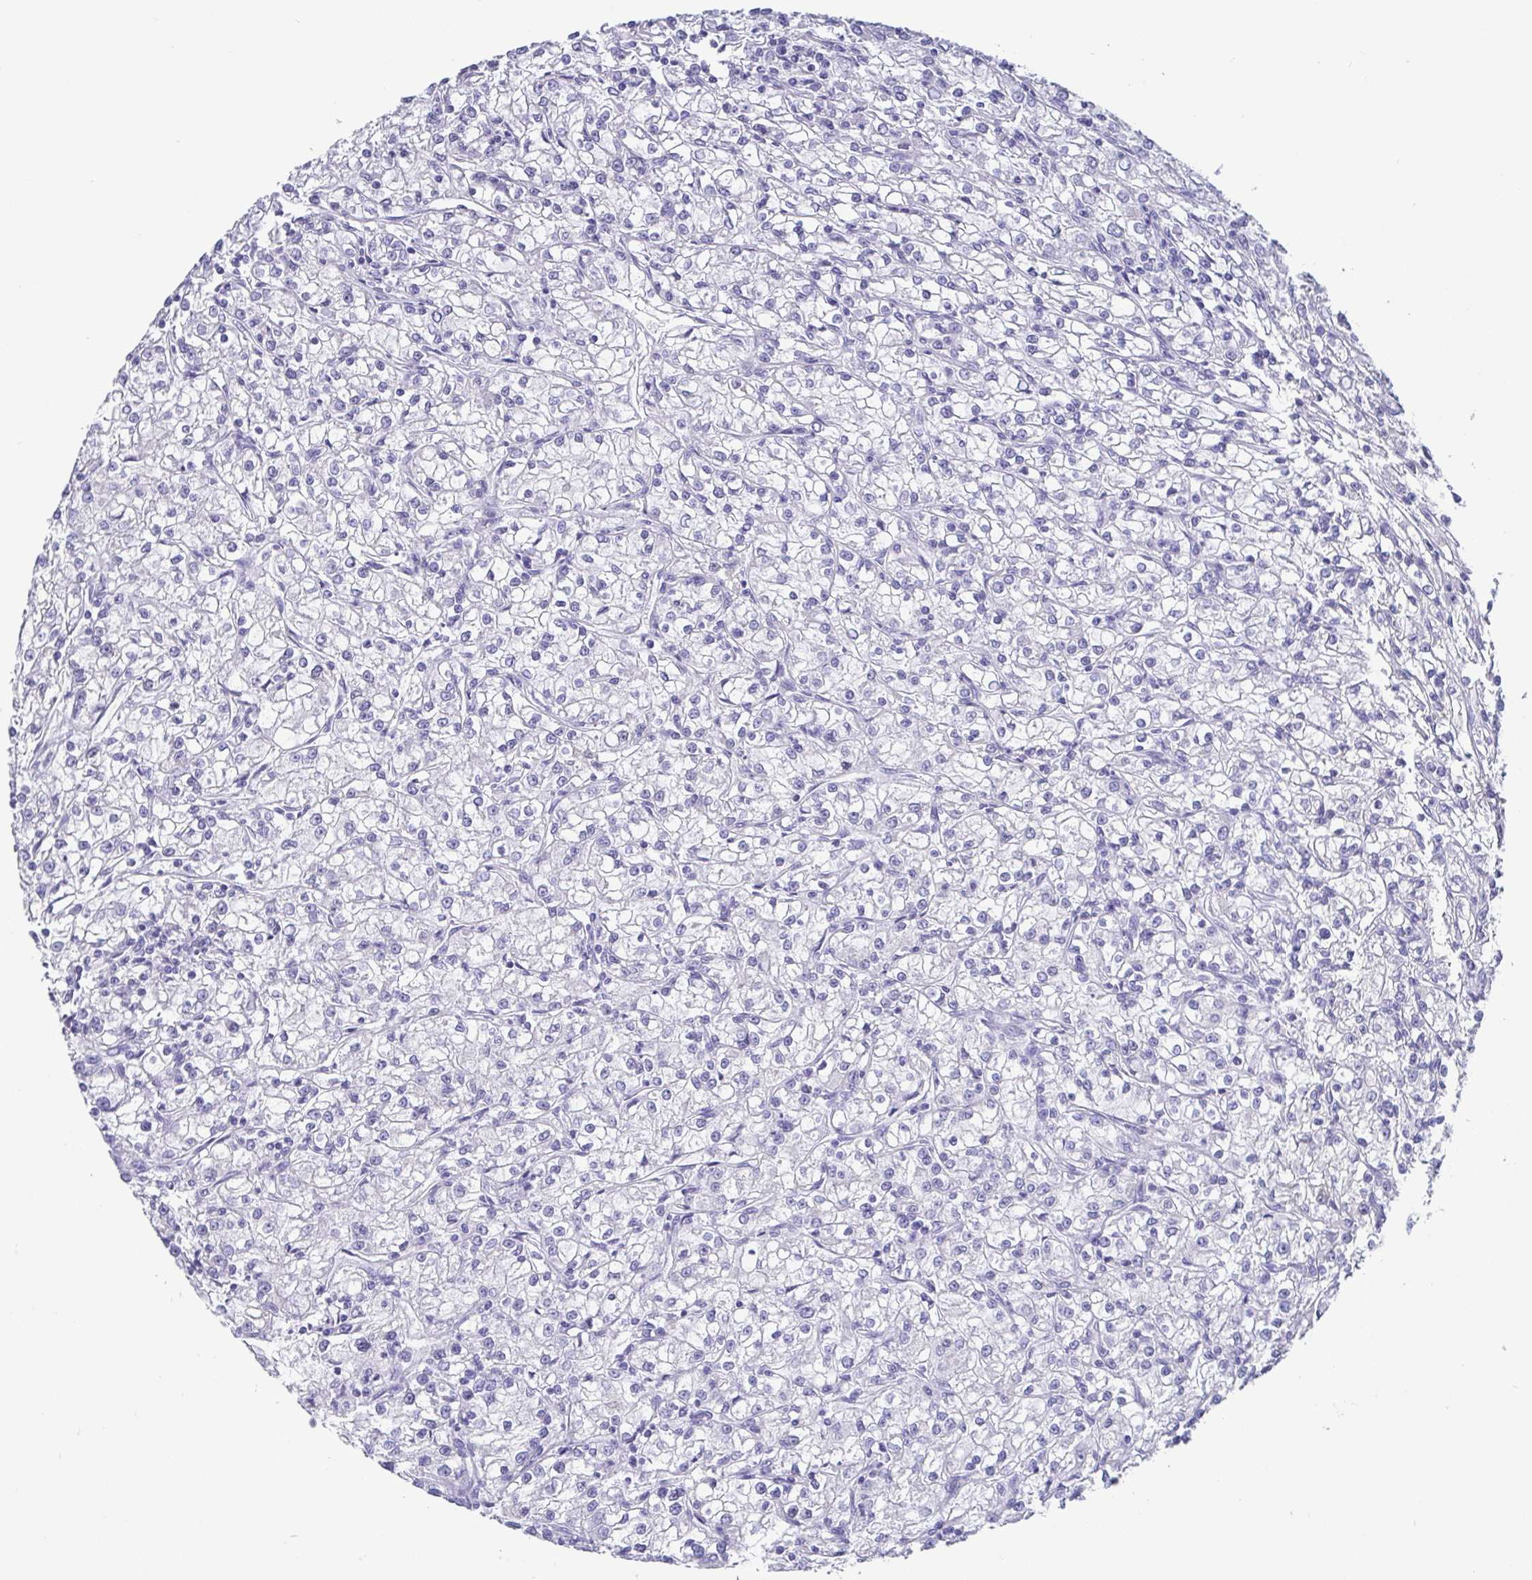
{"staining": {"intensity": "negative", "quantity": "none", "location": "none"}, "tissue": "renal cancer", "cell_type": "Tumor cells", "image_type": "cancer", "snomed": [{"axis": "morphology", "description": "Adenocarcinoma, NOS"}, {"axis": "topography", "description": "Kidney"}], "caption": "Immunohistochemistry of adenocarcinoma (renal) exhibits no positivity in tumor cells.", "gene": "SCGN", "patient": {"sex": "female", "age": 59}}